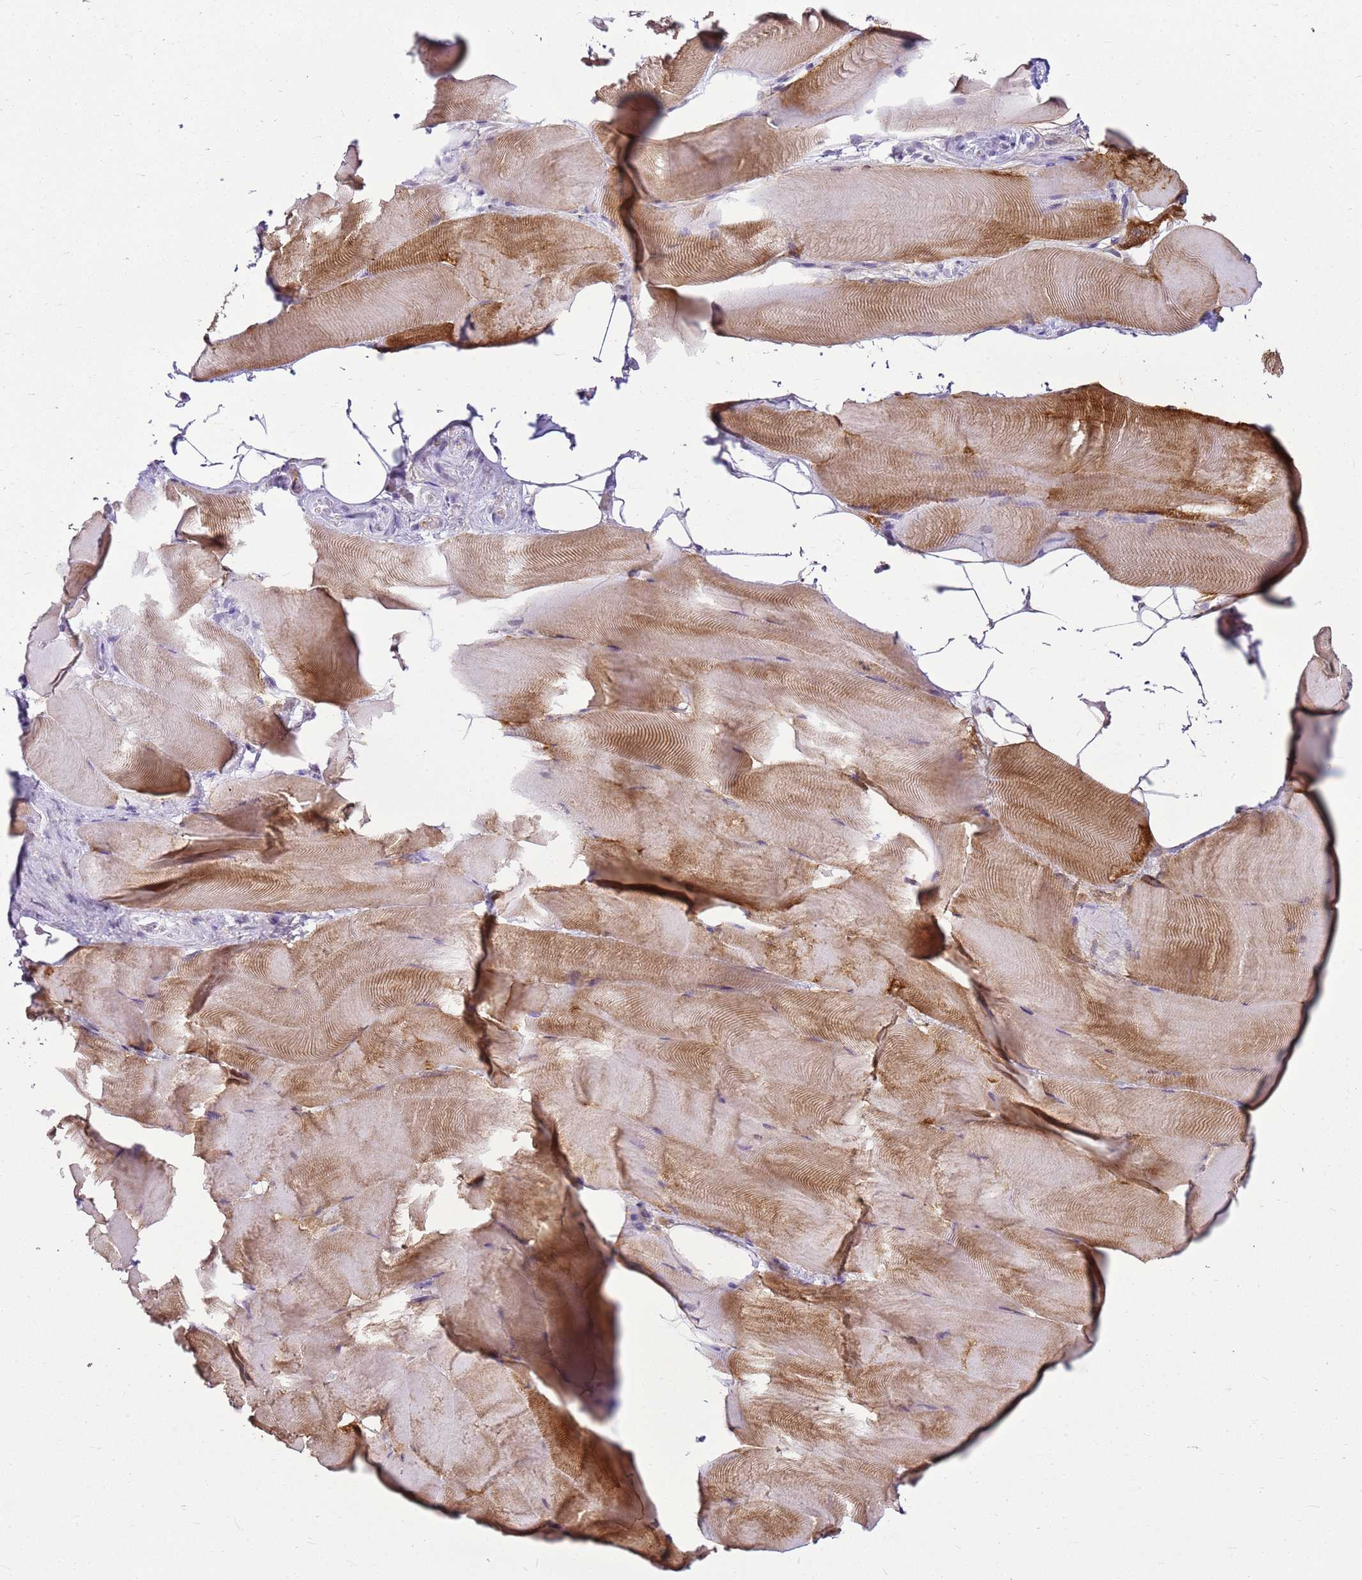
{"staining": {"intensity": "moderate", "quantity": "25%-75%", "location": "cytoplasmic/membranous"}, "tissue": "skeletal muscle", "cell_type": "Myocytes", "image_type": "normal", "snomed": [{"axis": "morphology", "description": "Normal tissue, NOS"}, {"axis": "topography", "description": "Skeletal muscle"}], "caption": "IHC staining of normal skeletal muscle, which displays medium levels of moderate cytoplasmic/membranous expression in approximately 25%-75% of myocytes indicating moderate cytoplasmic/membranous protein staining. The staining was performed using DAB (brown) for protein detection and nuclei were counterstained in hematoxylin (blue).", "gene": "HSPB1", "patient": {"sex": "female", "age": 64}}